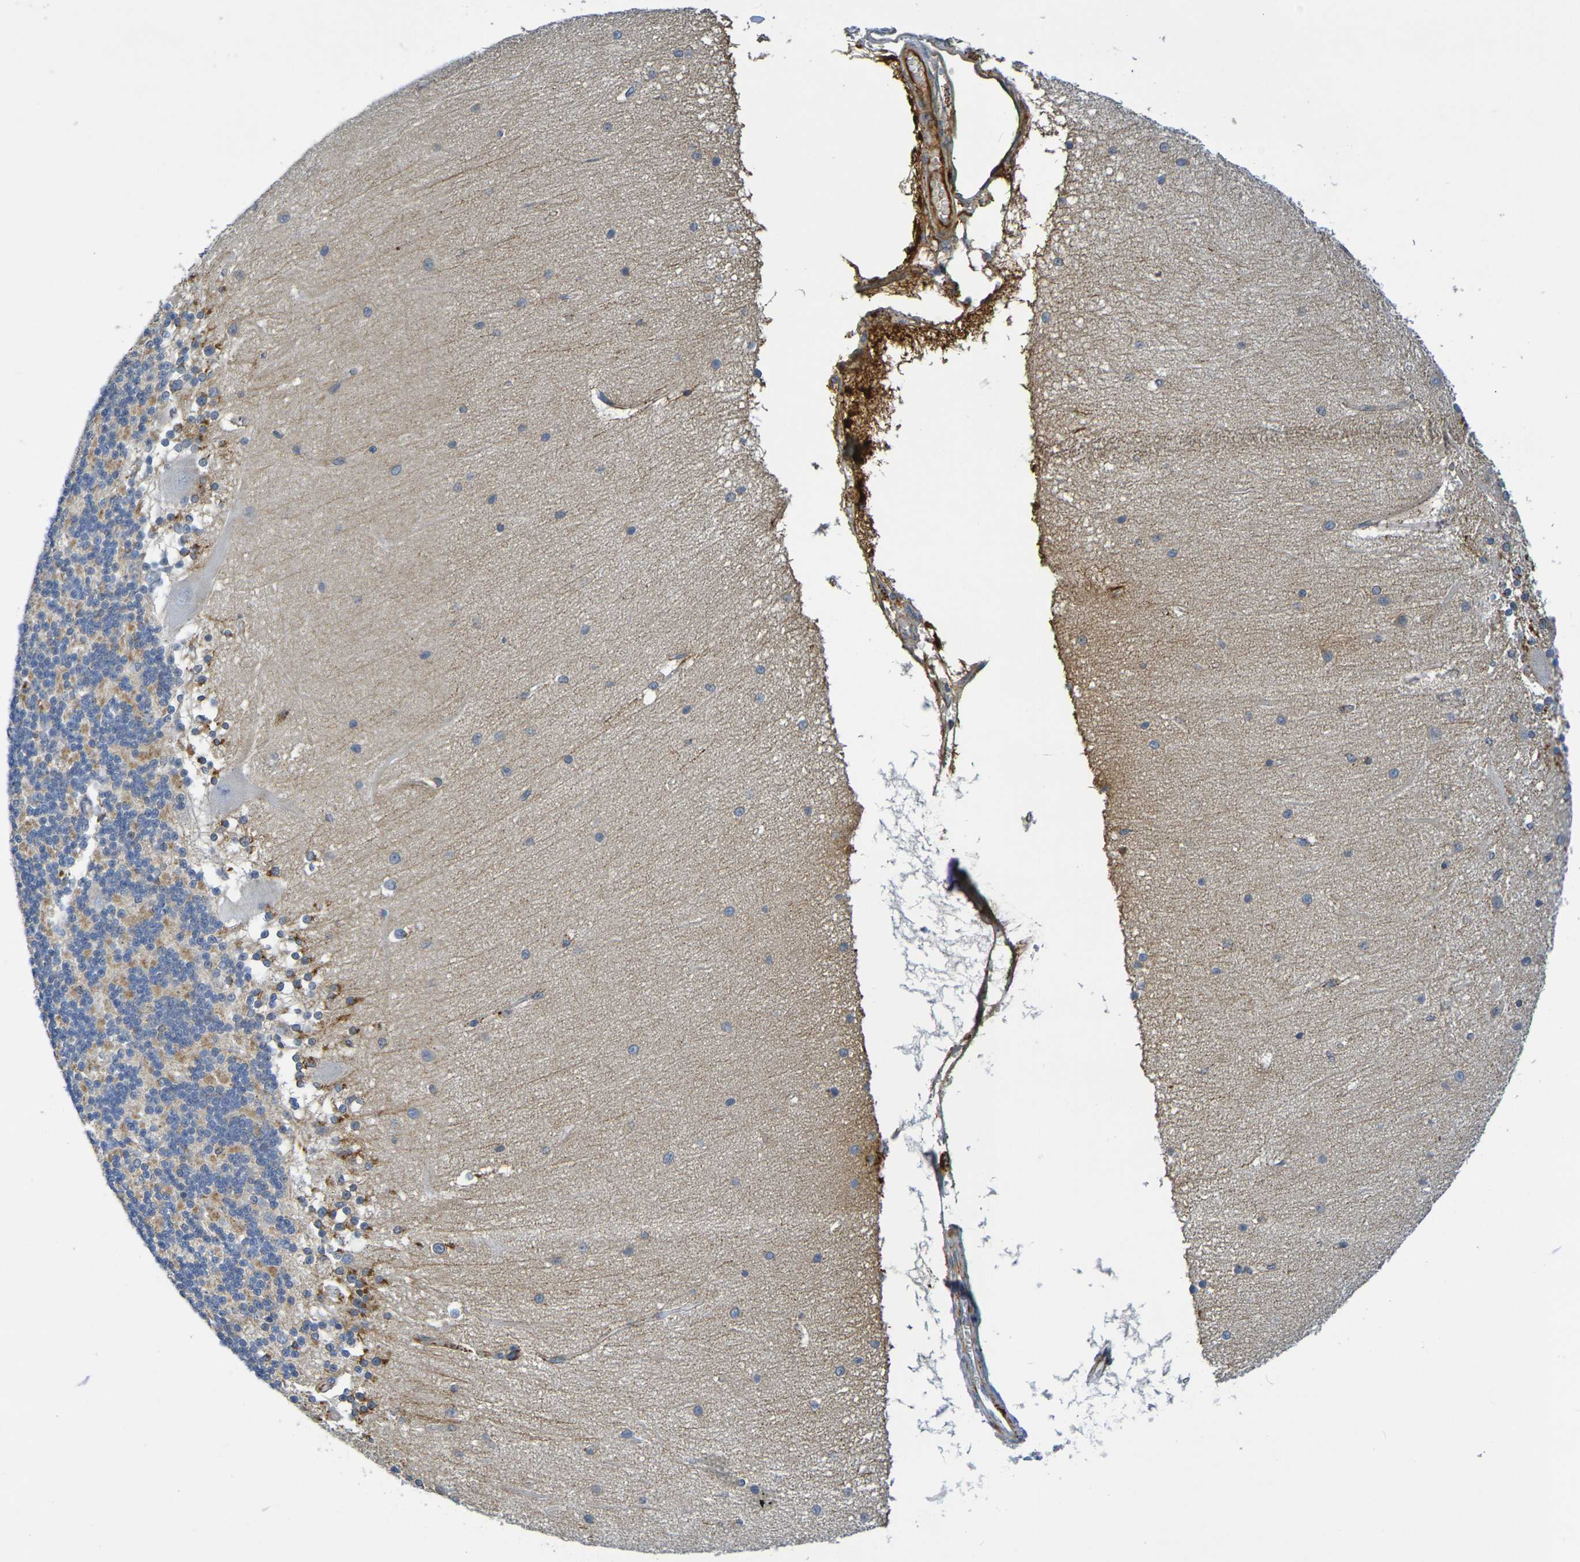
{"staining": {"intensity": "moderate", "quantity": "25%-75%", "location": "cytoplasmic/membranous"}, "tissue": "cerebellum", "cell_type": "Cells in granular layer", "image_type": "normal", "snomed": [{"axis": "morphology", "description": "Normal tissue, NOS"}, {"axis": "topography", "description": "Cerebellum"}], "caption": "The immunohistochemical stain highlights moderate cytoplasmic/membranous expression in cells in granular layer of normal cerebellum. (brown staining indicates protein expression, while blue staining denotes nuclei).", "gene": "IL10", "patient": {"sex": "female", "age": 54}}